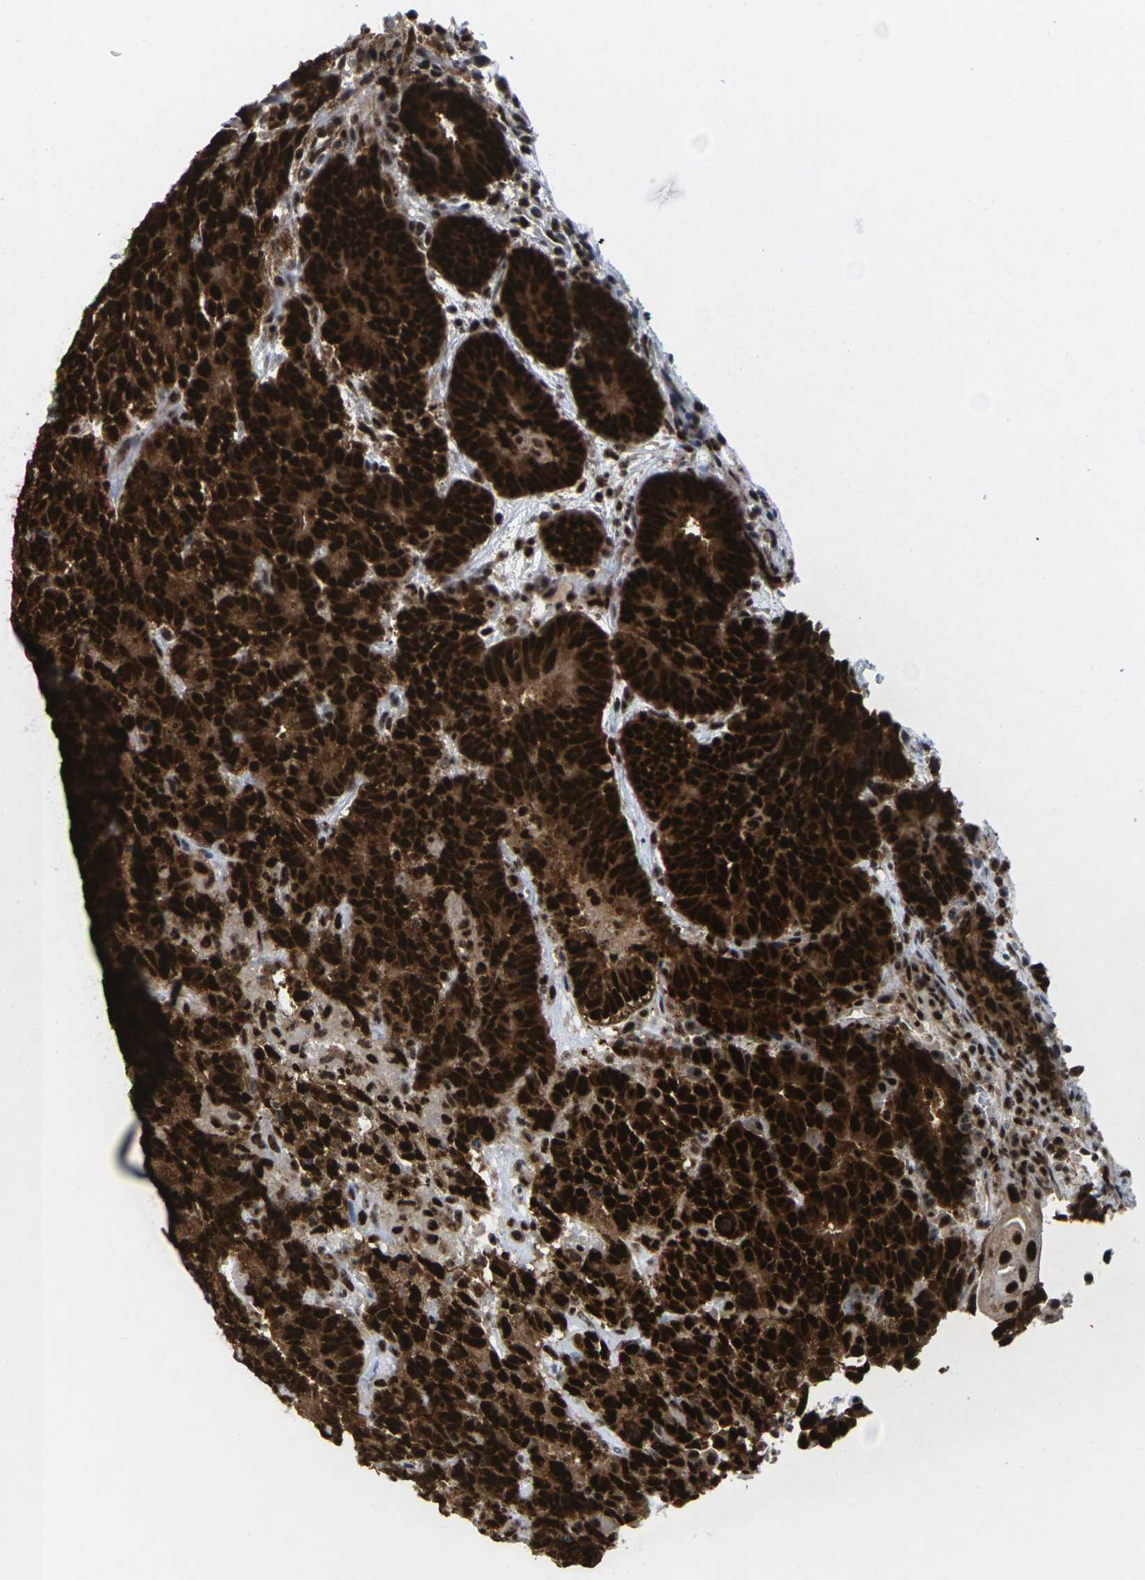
{"staining": {"intensity": "strong", "quantity": ">75%", "location": "cytoplasmic/membranous,nuclear"}, "tissue": "testis cancer", "cell_type": "Tumor cells", "image_type": "cancer", "snomed": [{"axis": "morphology", "description": "Carcinoma, Embryonal, NOS"}, {"axis": "topography", "description": "Testis"}], "caption": "About >75% of tumor cells in human embryonal carcinoma (testis) demonstrate strong cytoplasmic/membranous and nuclear protein staining as visualized by brown immunohistochemical staining.", "gene": "MAGOH", "patient": {"sex": "male", "age": 26}}